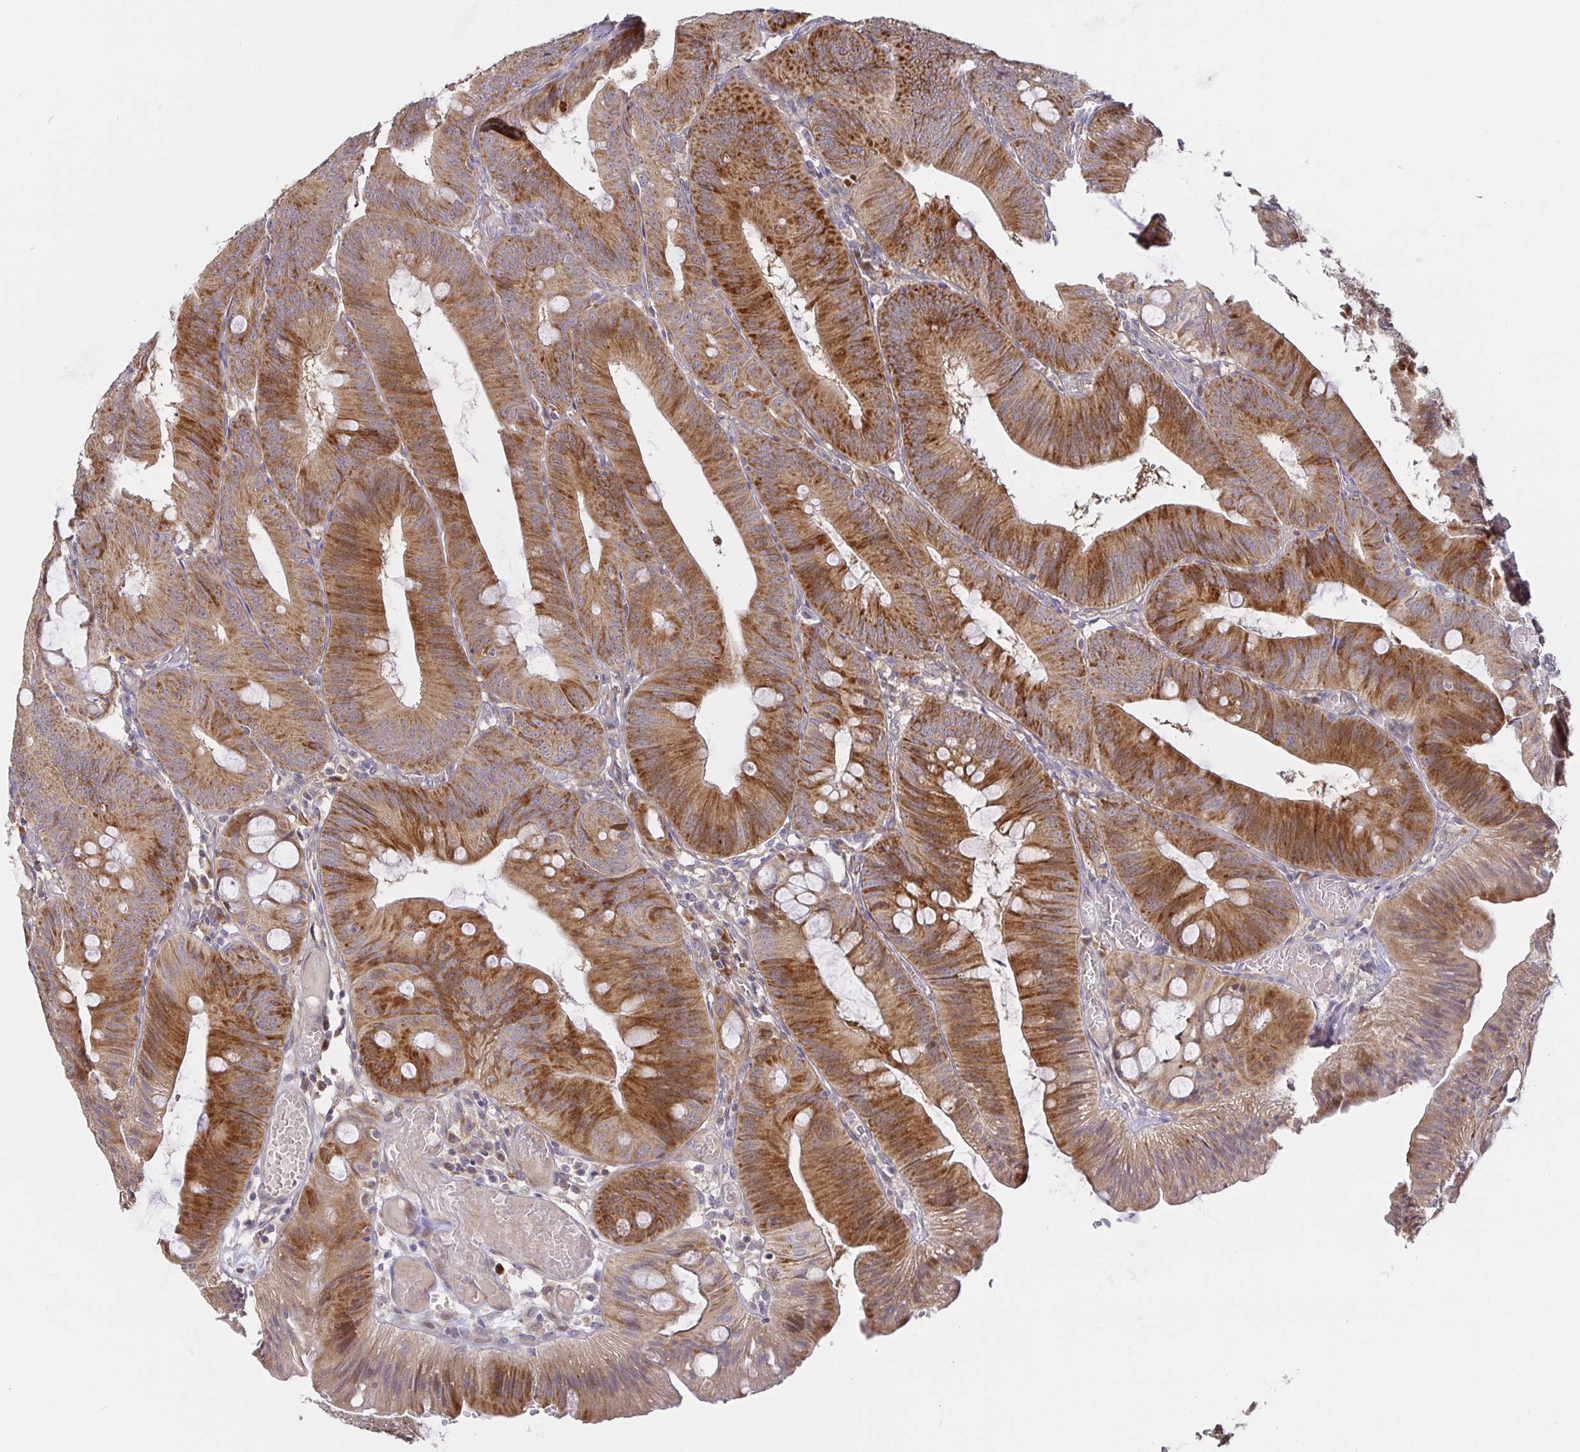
{"staining": {"intensity": "strong", "quantity": ">75%", "location": "cytoplasmic/membranous"}, "tissue": "colorectal cancer", "cell_type": "Tumor cells", "image_type": "cancer", "snomed": [{"axis": "morphology", "description": "Adenocarcinoma, NOS"}, {"axis": "topography", "description": "Colon"}], "caption": "Immunohistochemical staining of colorectal cancer demonstrates high levels of strong cytoplasmic/membranous positivity in about >75% of tumor cells.", "gene": "ZDHHC11", "patient": {"sex": "male", "age": 84}}